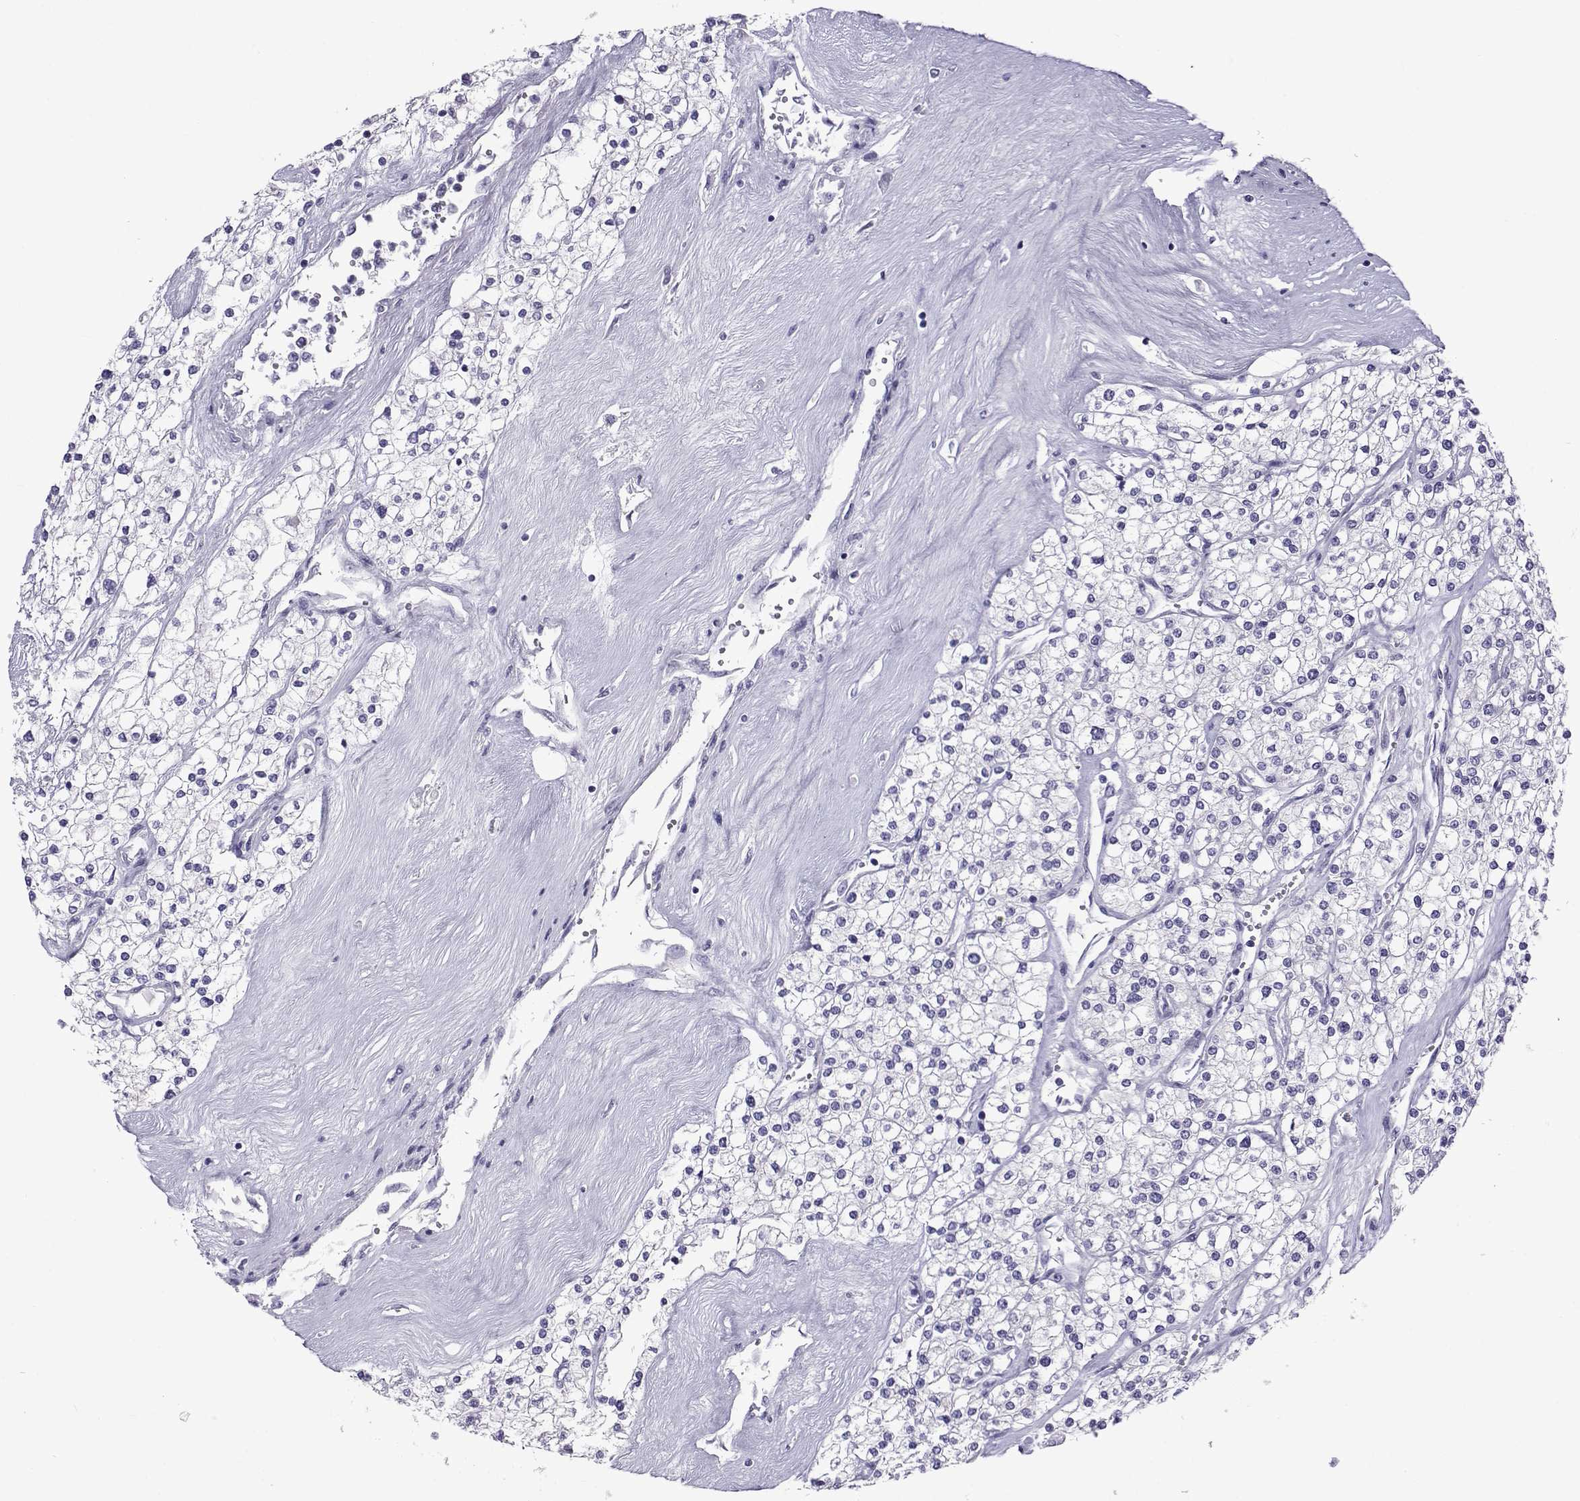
{"staining": {"intensity": "negative", "quantity": "none", "location": "none"}, "tissue": "renal cancer", "cell_type": "Tumor cells", "image_type": "cancer", "snomed": [{"axis": "morphology", "description": "Adenocarcinoma, NOS"}, {"axis": "topography", "description": "Kidney"}], "caption": "This is a photomicrograph of immunohistochemistry staining of renal adenocarcinoma, which shows no staining in tumor cells.", "gene": "COL22A1", "patient": {"sex": "male", "age": 80}}